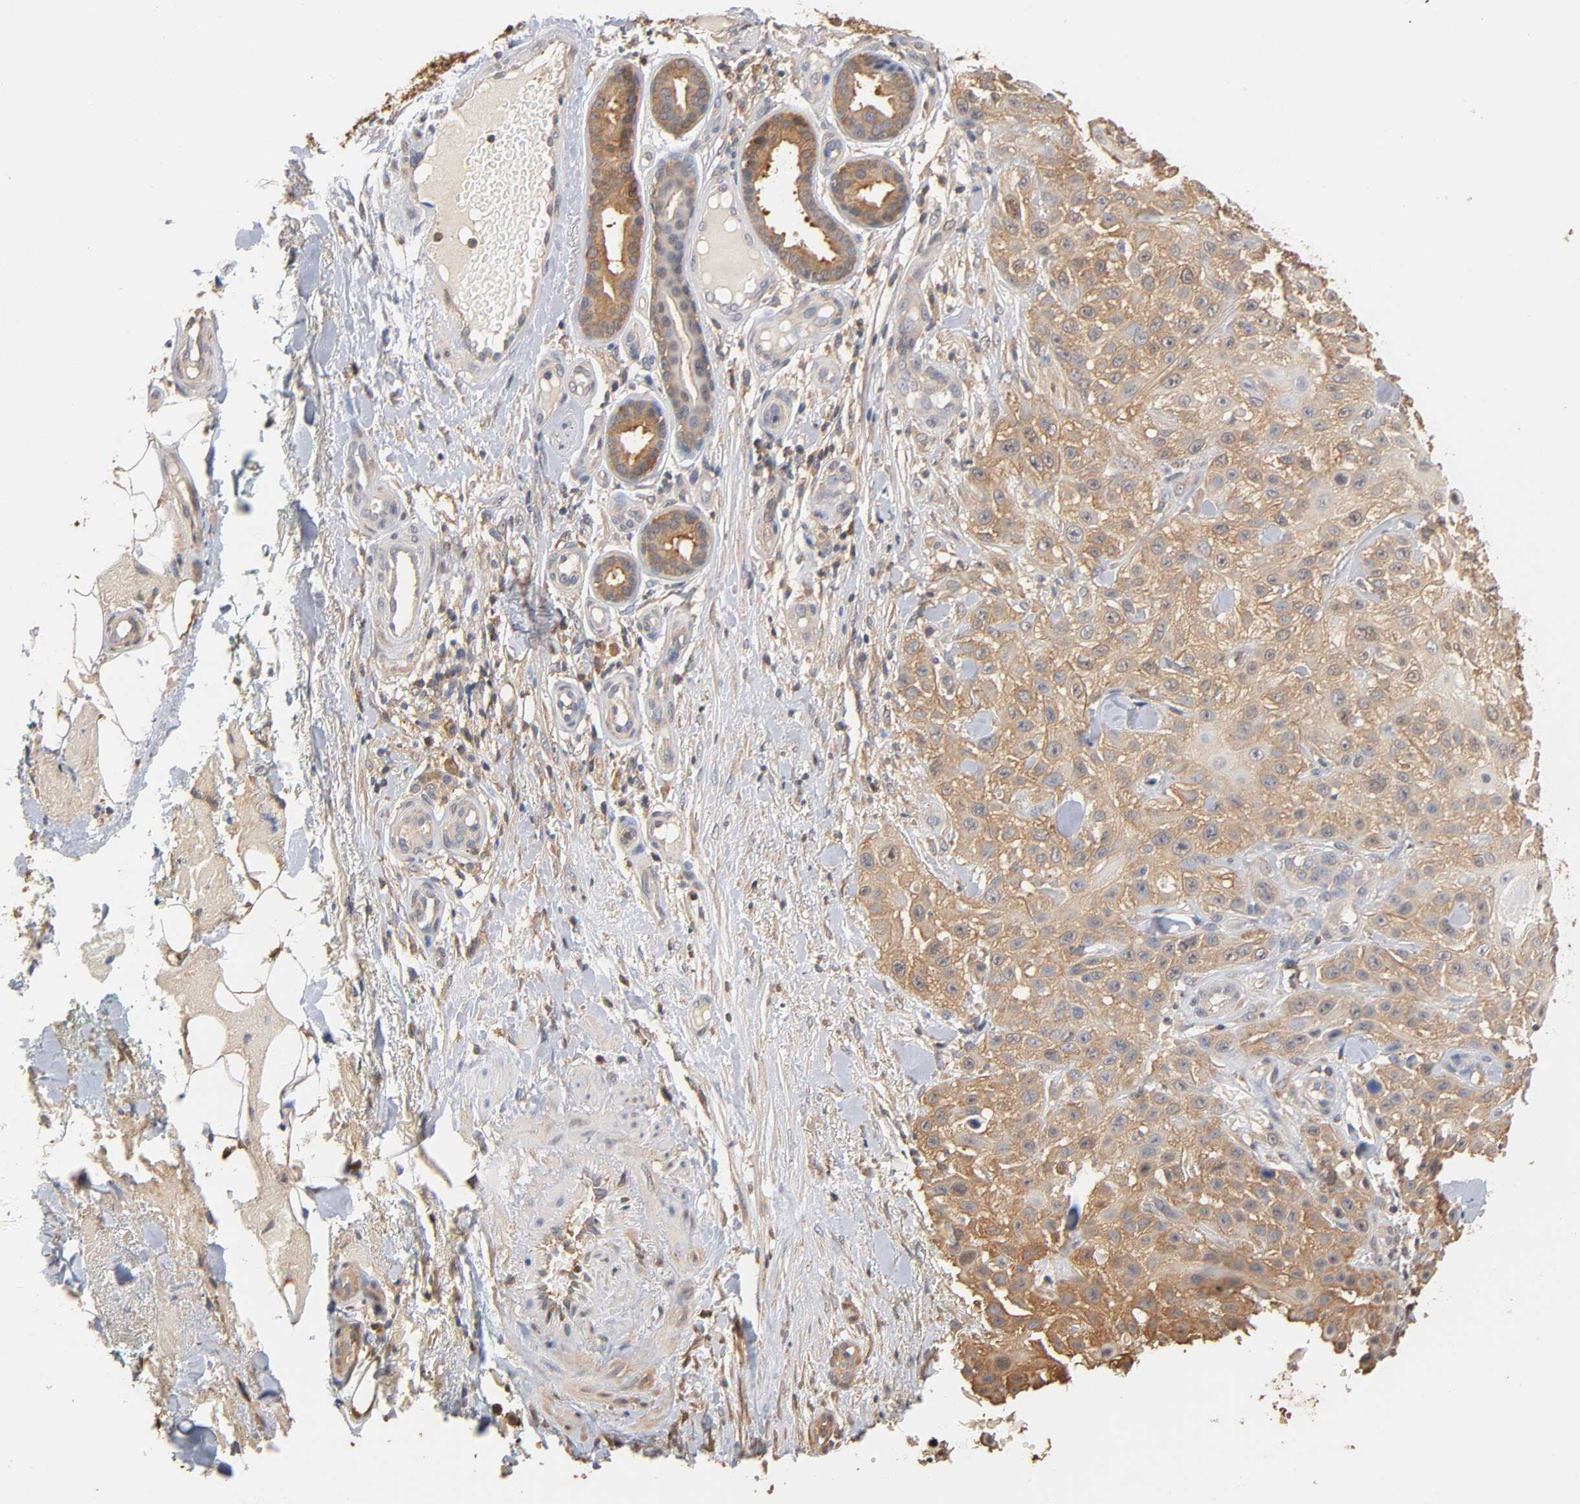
{"staining": {"intensity": "moderate", "quantity": ">75%", "location": "cytoplasmic/membranous"}, "tissue": "skin cancer", "cell_type": "Tumor cells", "image_type": "cancer", "snomed": [{"axis": "morphology", "description": "Squamous cell carcinoma, NOS"}, {"axis": "topography", "description": "Skin"}], "caption": "Protein expression analysis of human skin squamous cell carcinoma reveals moderate cytoplasmic/membranous positivity in approximately >75% of tumor cells.", "gene": "ALDOA", "patient": {"sex": "female", "age": 42}}